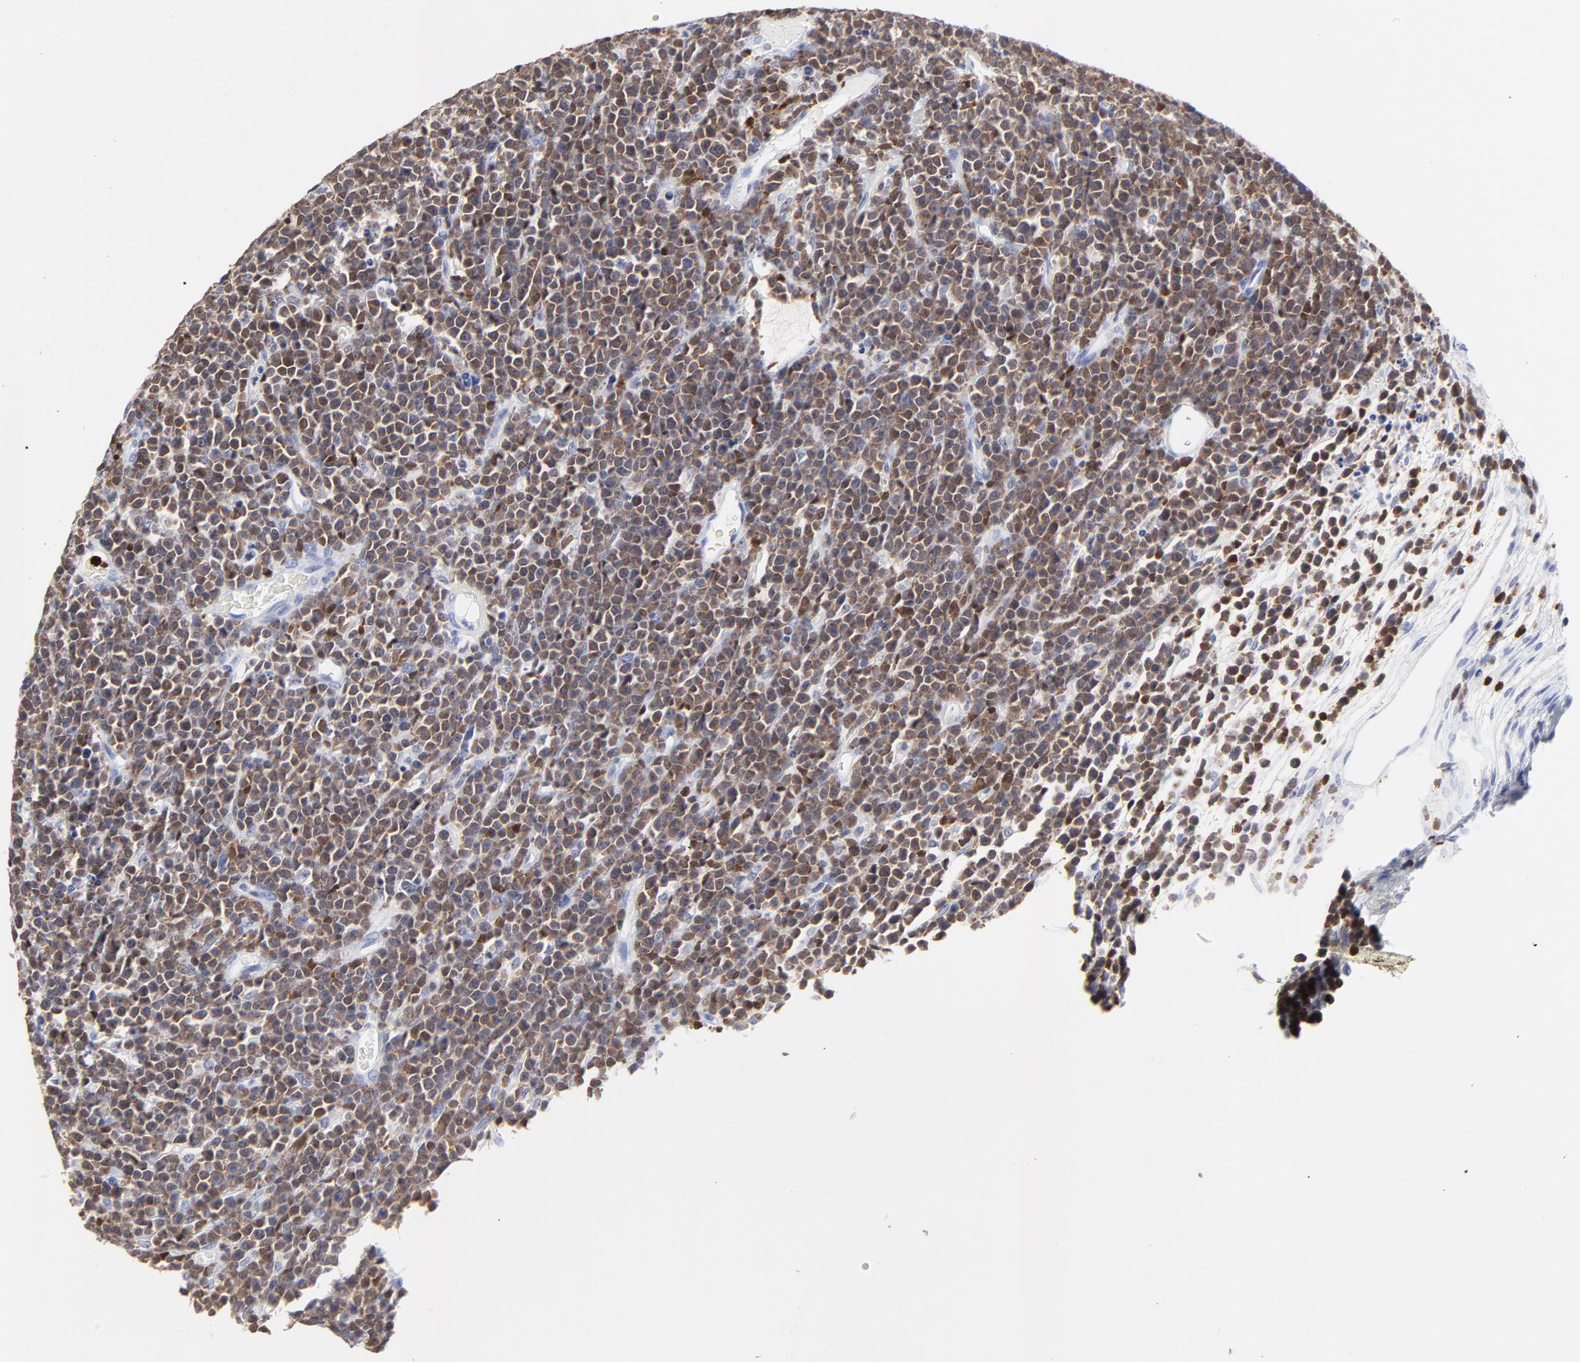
{"staining": {"intensity": "moderate", "quantity": ">75%", "location": "cytoplasmic/membranous"}, "tissue": "lymphoma", "cell_type": "Tumor cells", "image_type": "cancer", "snomed": [{"axis": "morphology", "description": "Malignant lymphoma, non-Hodgkin's type, High grade"}, {"axis": "topography", "description": "Ovary"}], "caption": "Immunohistochemical staining of malignant lymphoma, non-Hodgkin's type (high-grade) shows medium levels of moderate cytoplasmic/membranous expression in about >75% of tumor cells. The staining was performed using DAB (3,3'-diaminobenzidine), with brown indicating positive protein expression. Nuclei are stained blue with hematoxylin.", "gene": "ZAP70", "patient": {"sex": "female", "age": 56}}